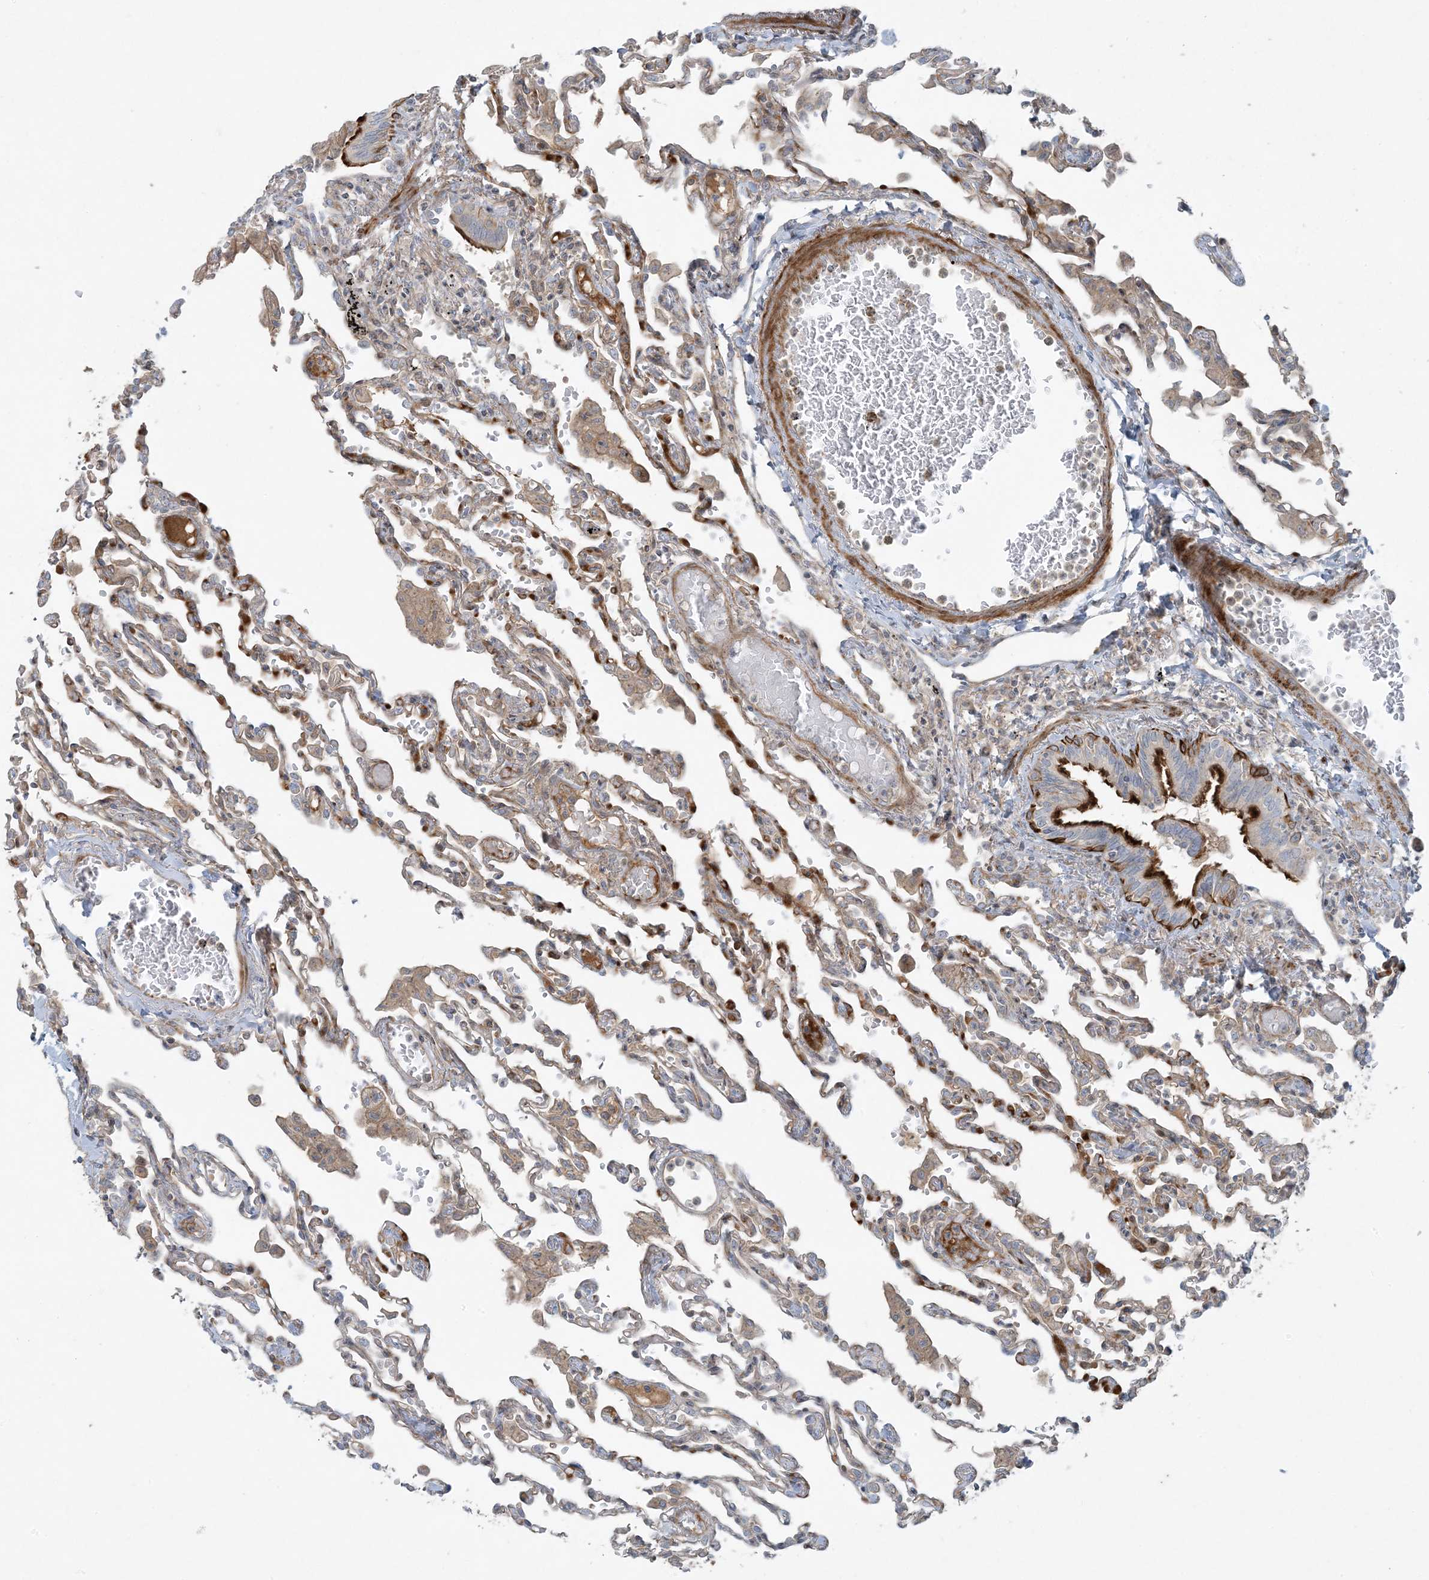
{"staining": {"intensity": "strong", "quantity": "<25%", "location": "cytoplasmic/membranous,nuclear"}, "tissue": "lung", "cell_type": "Alveolar cells", "image_type": "normal", "snomed": [{"axis": "morphology", "description": "Normal tissue, NOS"}, {"axis": "topography", "description": "Bronchus"}, {"axis": "topography", "description": "Lung"}], "caption": "Brown immunohistochemical staining in normal human lung reveals strong cytoplasmic/membranous,nuclear positivity in approximately <25% of alveolar cells.", "gene": "PIK3R4", "patient": {"sex": "female", "age": 49}}